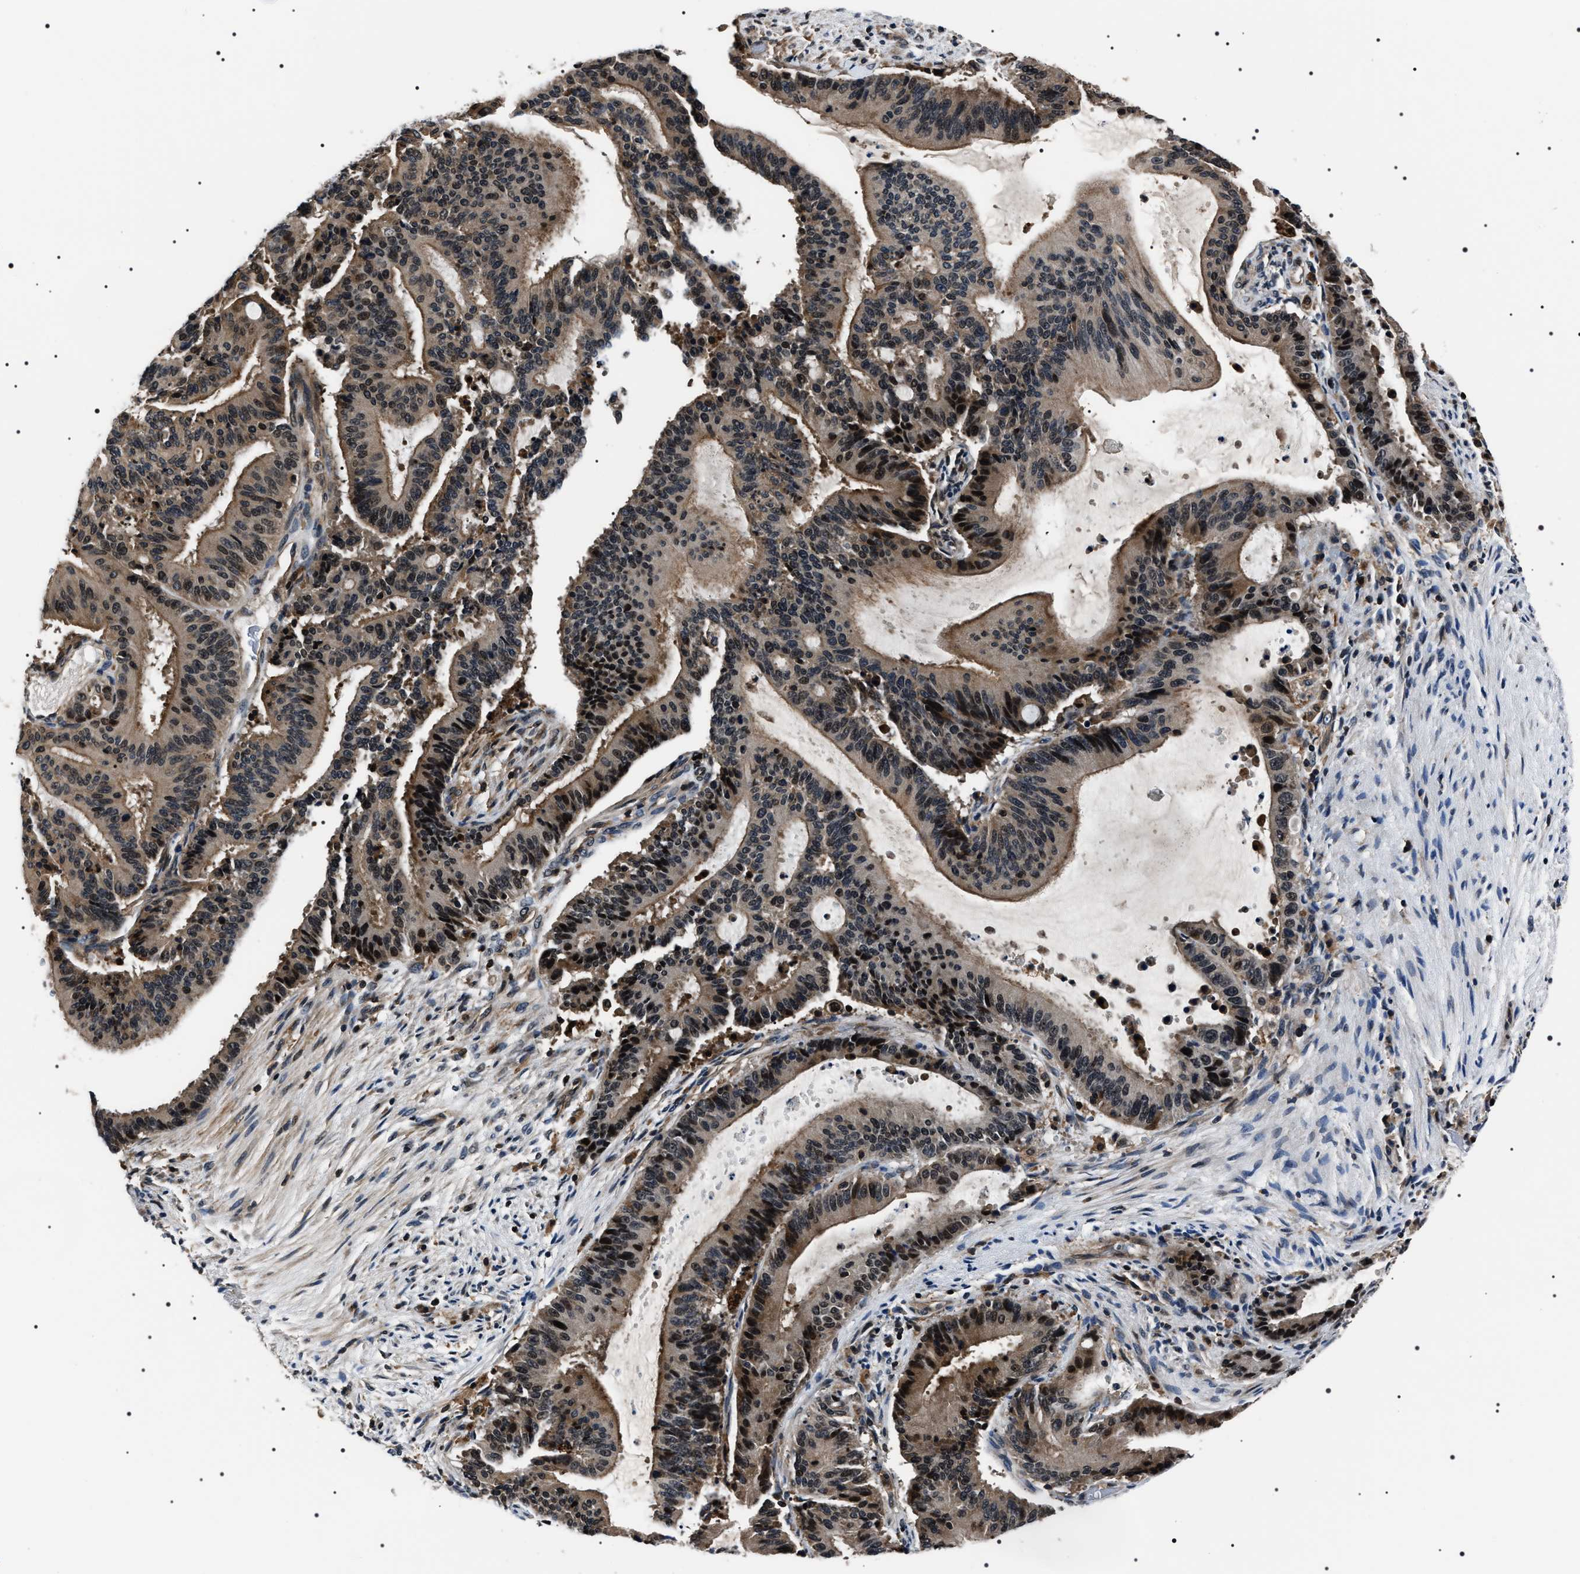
{"staining": {"intensity": "strong", "quantity": "<25%", "location": "cytoplasmic/membranous,nuclear"}, "tissue": "liver cancer", "cell_type": "Tumor cells", "image_type": "cancer", "snomed": [{"axis": "morphology", "description": "Cholangiocarcinoma"}, {"axis": "topography", "description": "Liver"}], "caption": "Liver cancer stained with DAB (3,3'-diaminobenzidine) immunohistochemistry (IHC) reveals medium levels of strong cytoplasmic/membranous and nuclear positivity in about <25% of tumor cells.", "gene": "SIPA1", "patient": {"sex": "female", "age": 73}}